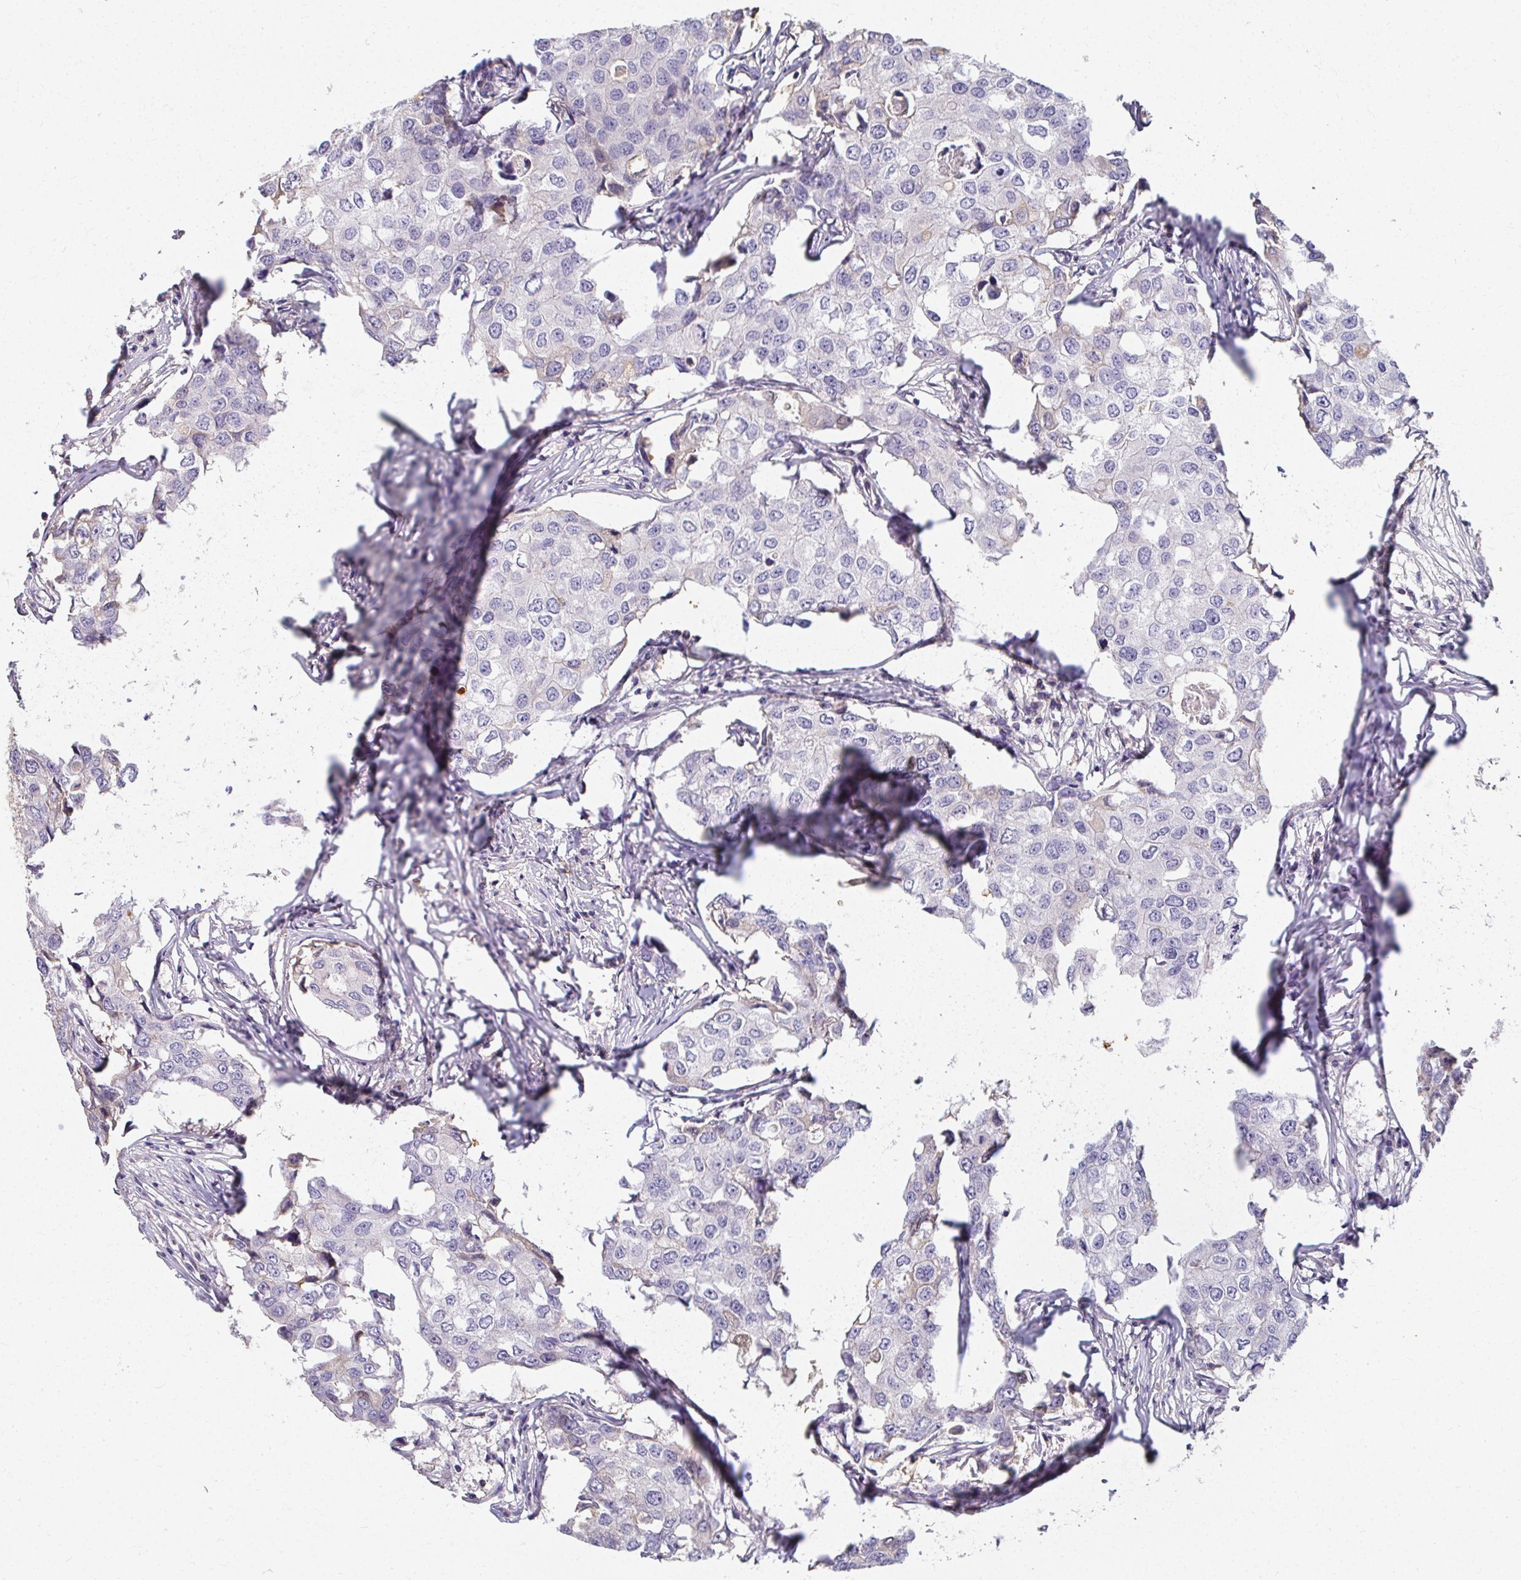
{"staining": {"intensity": "negative", "quantity": "none", "location": "none"}, "tissue": "breast cancer", "cell_type": "Tumor cells", "image_type": "cancer", "snomed": [{"axis": "morphology", "description": "Duct carcinoma"}, {"axis": "topography", "description": "Breast"}], "caption": "This histopathology image is of invasive ductal carcinoma (breast) stained with immunohistochemistry (IHC) to label a protein in brown with the nuclei are counter-stained blue. There is no positivity in tumor cells.", "gene": "LOXL4", "patient": {"sex": "female", "age": 27}}